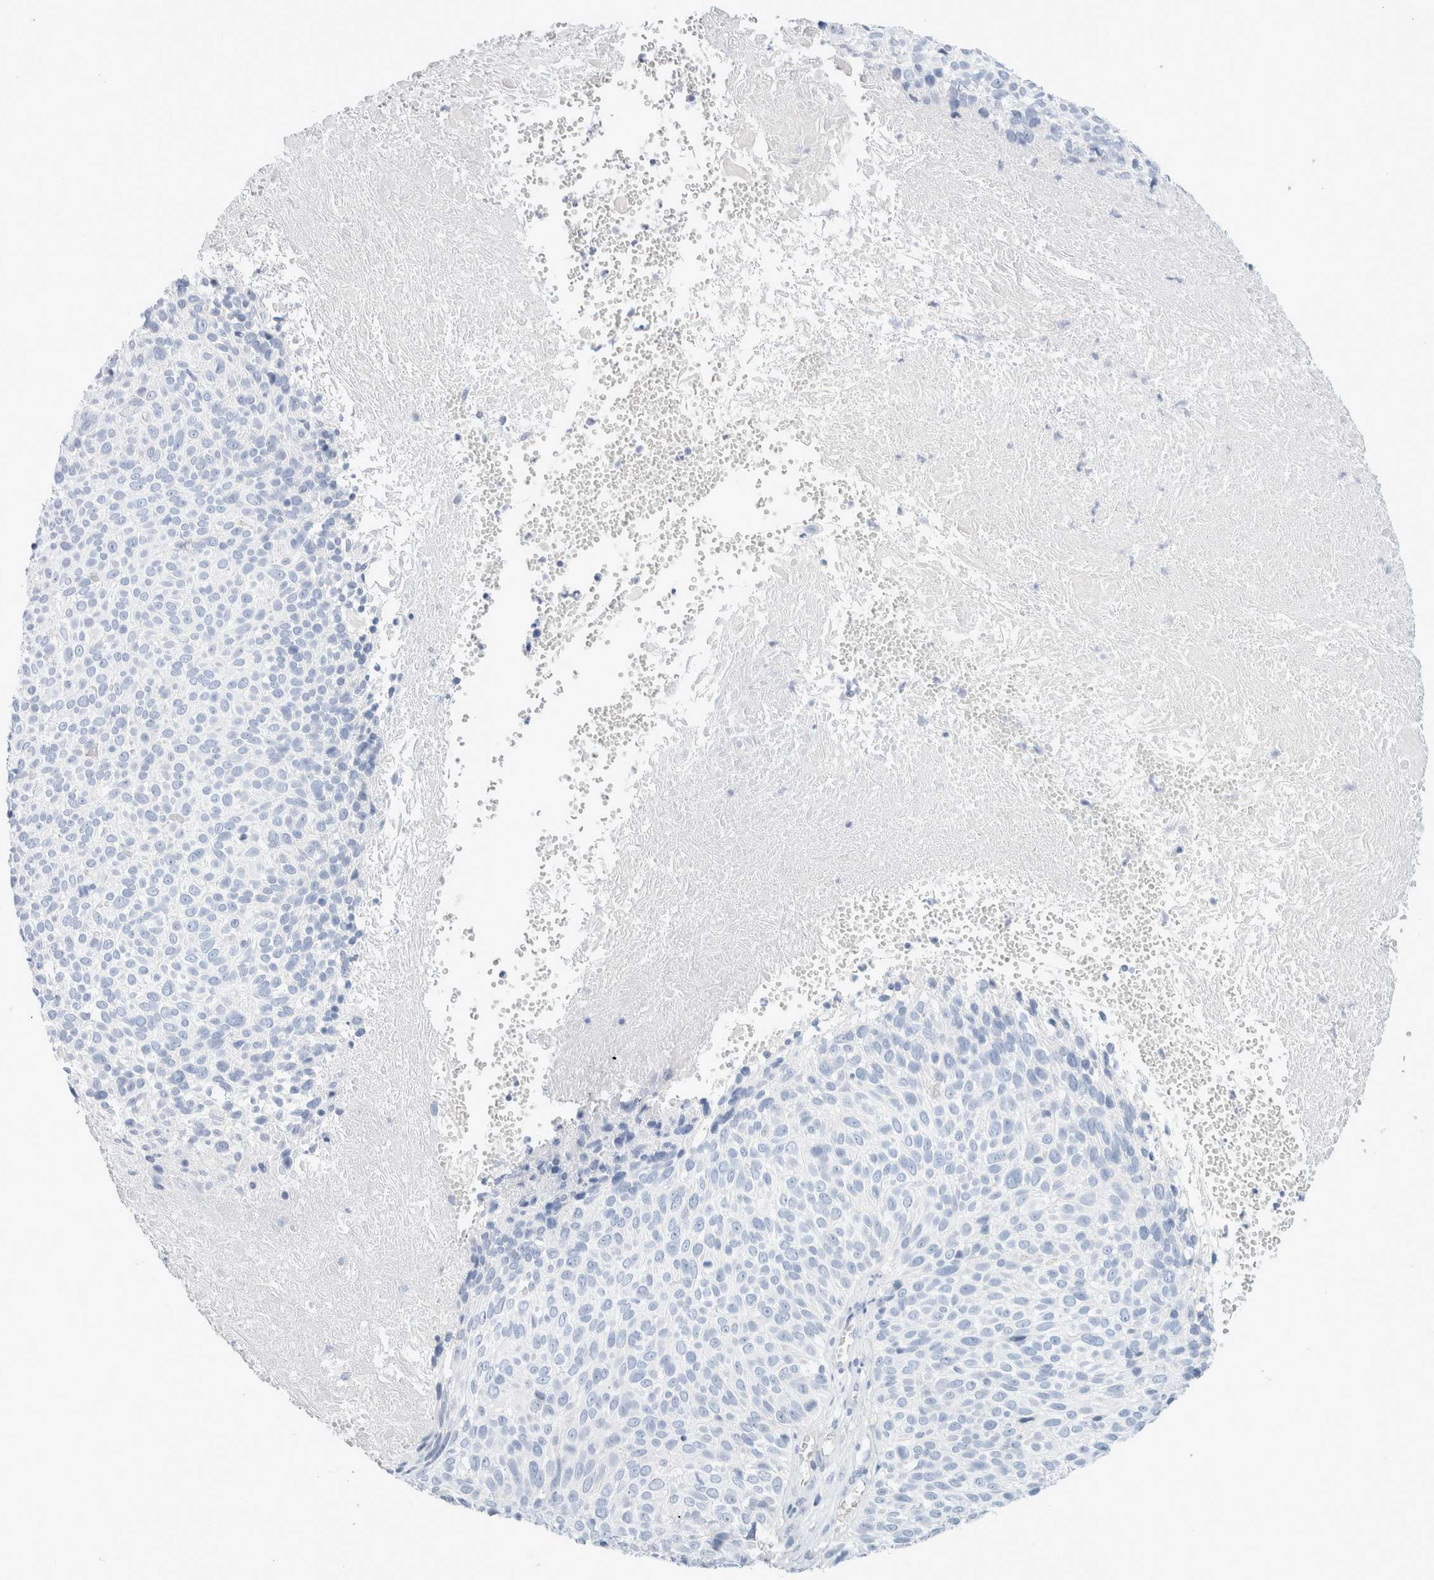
{"staining": {"intensity": "negative", "quantity": "none", "location": "none"}, "tissue": "cervical cancer", "cell_type": "Tumor cells", "image_type": "cancer", "snomed": [{"axis": "morphology", "description": "Squamous cell carcinoma, NOS"}, {"axis": "topography", "description": "Cervix"}], "caption": "Protein analysis of squamous cell carcinoma (cervical) reveals no significant expression in tumor cells.", "gene": "CPQ", "patient": {"sex": "female", "age": 74}}